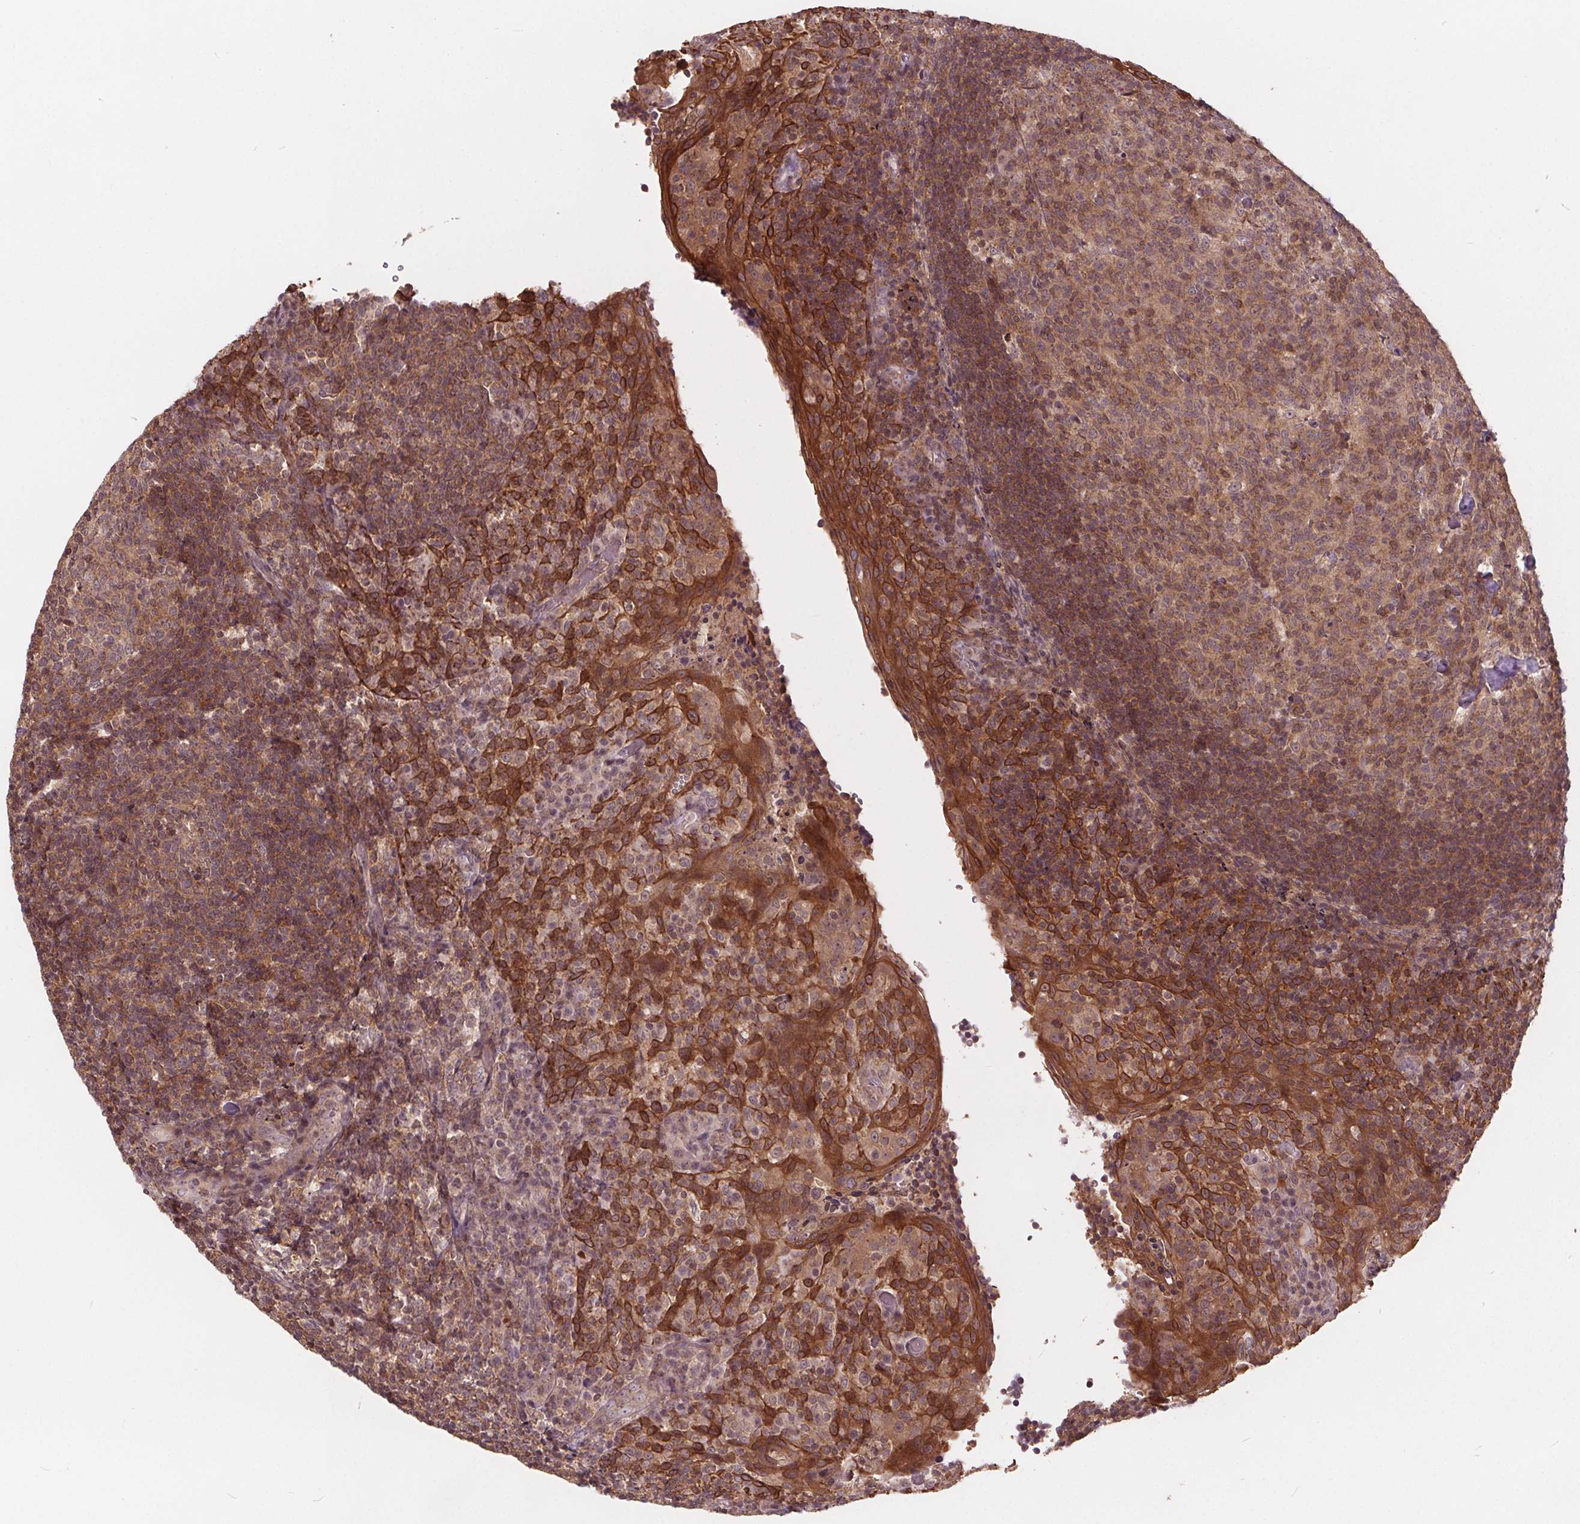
{"staining": {"intensity": "moderate", "quantity": ">75%", "location": "cytoplasmic/membranous,nuclear"}, "tissue": "tonsil", "cell_type": "Germinal center cells", "image_type": "normal", "snomed": [{"axis": "morphology", "description": "Normal tissue, NOS"}, {"axis": "topography", "description": "Tonsil"}], "caption": "A brown stain shows moderate cytoplasmic/membranous,nuclear staining of a protein in germinal center cells of unremarkable tonsil. (DAB IHC with brightfield microscopy, high magnification).", "gene": "HIF1AN", "patient": {"sex": "female", "age": 10}}